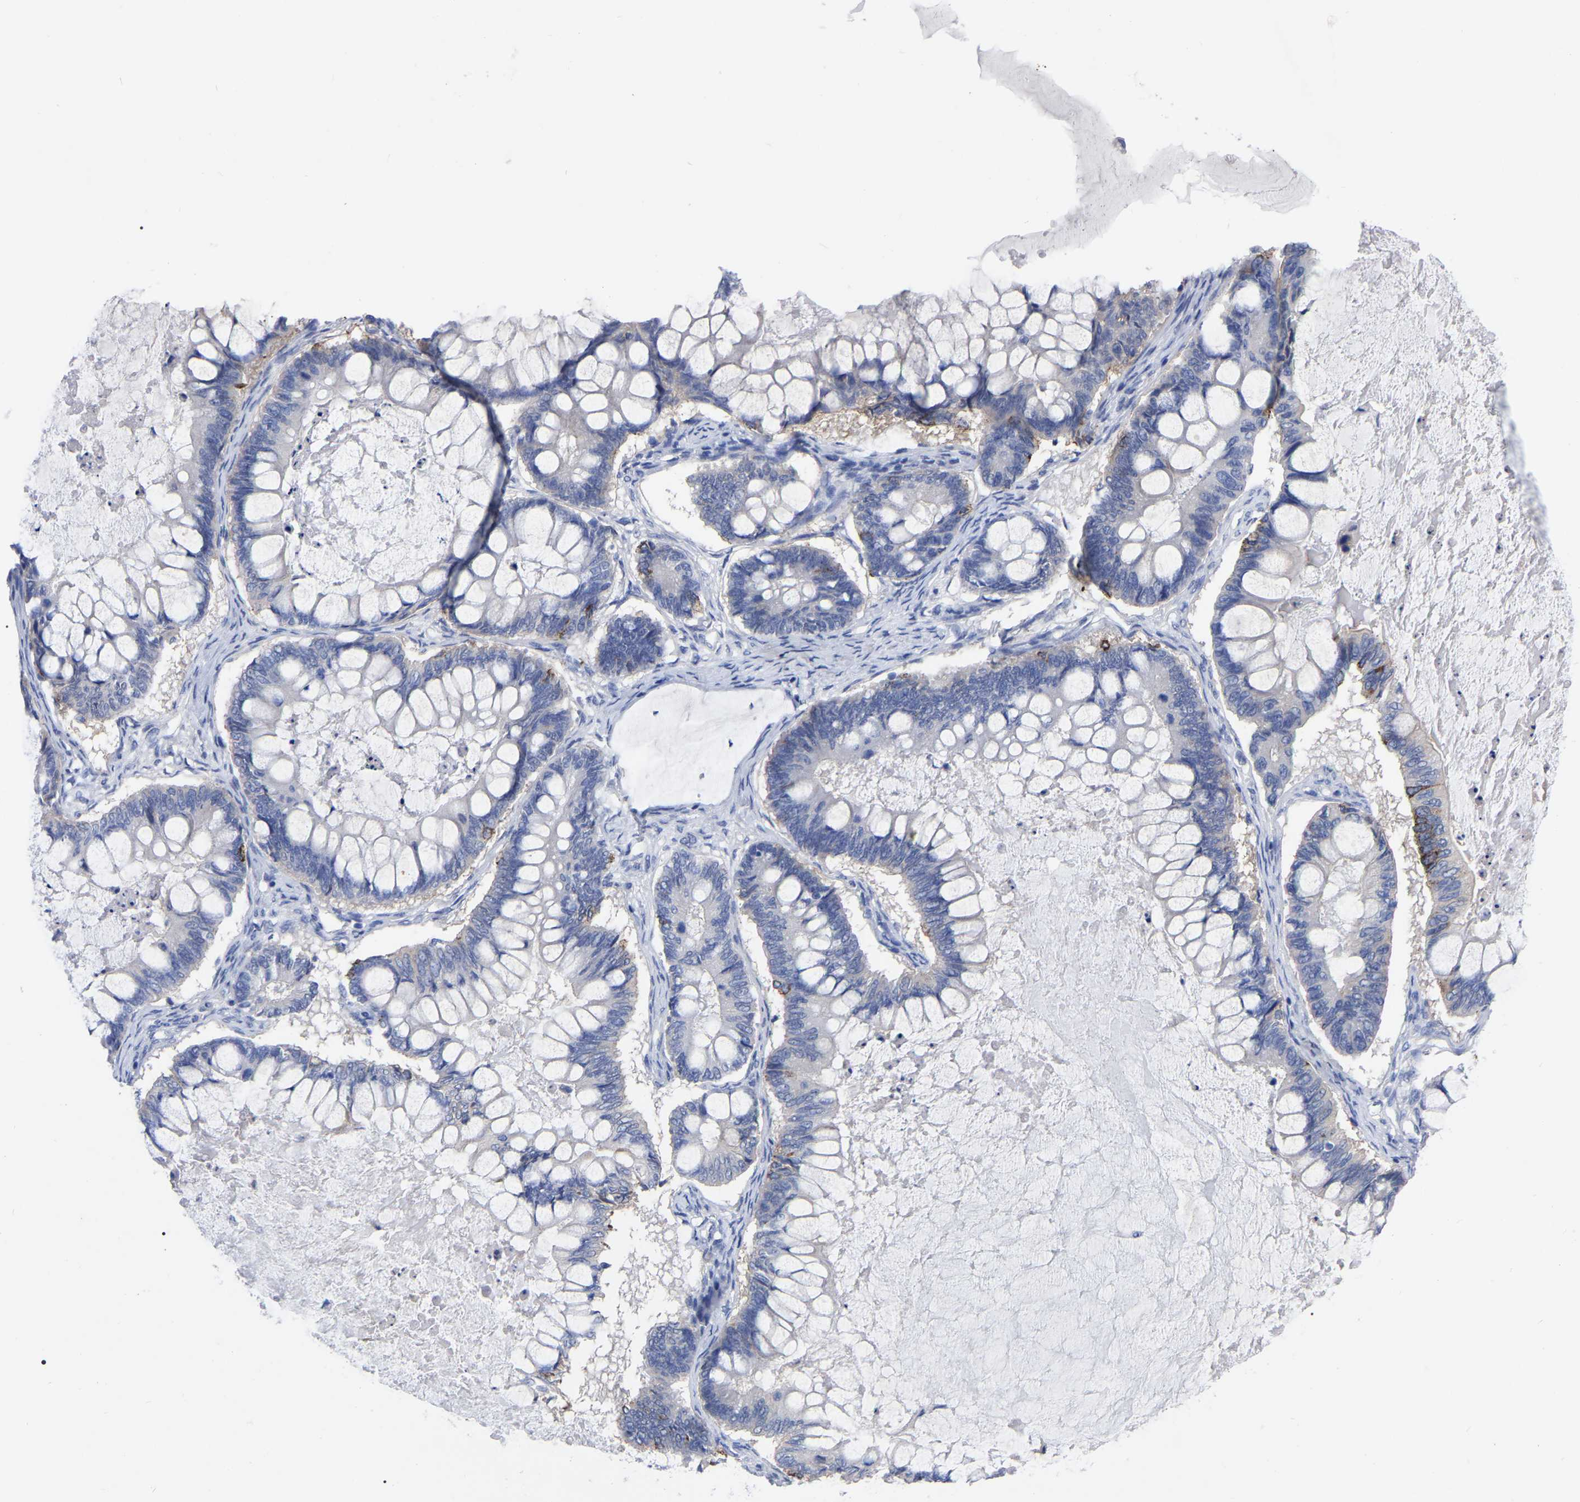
{"staining": {"intensity": "negative", "quantity": "none", "location": "none"}, "tissue": "ovarian cancer", "cell_type": "Tumor cells", "image_type": "cancer", "snomed": [{"axis": "morphology", "description": "Cystadenocarcinoma, mucinous, NOS"}, {"axis": "topography", "description": "Ovary"}], "caption": "Photomicrograph shows no significant protein staining in tumor cells of ovarian cancer (mucinous cystadenocarcinoma).", "gene": "ANXA13", "patient": {"sex": "female", "age": 61}}